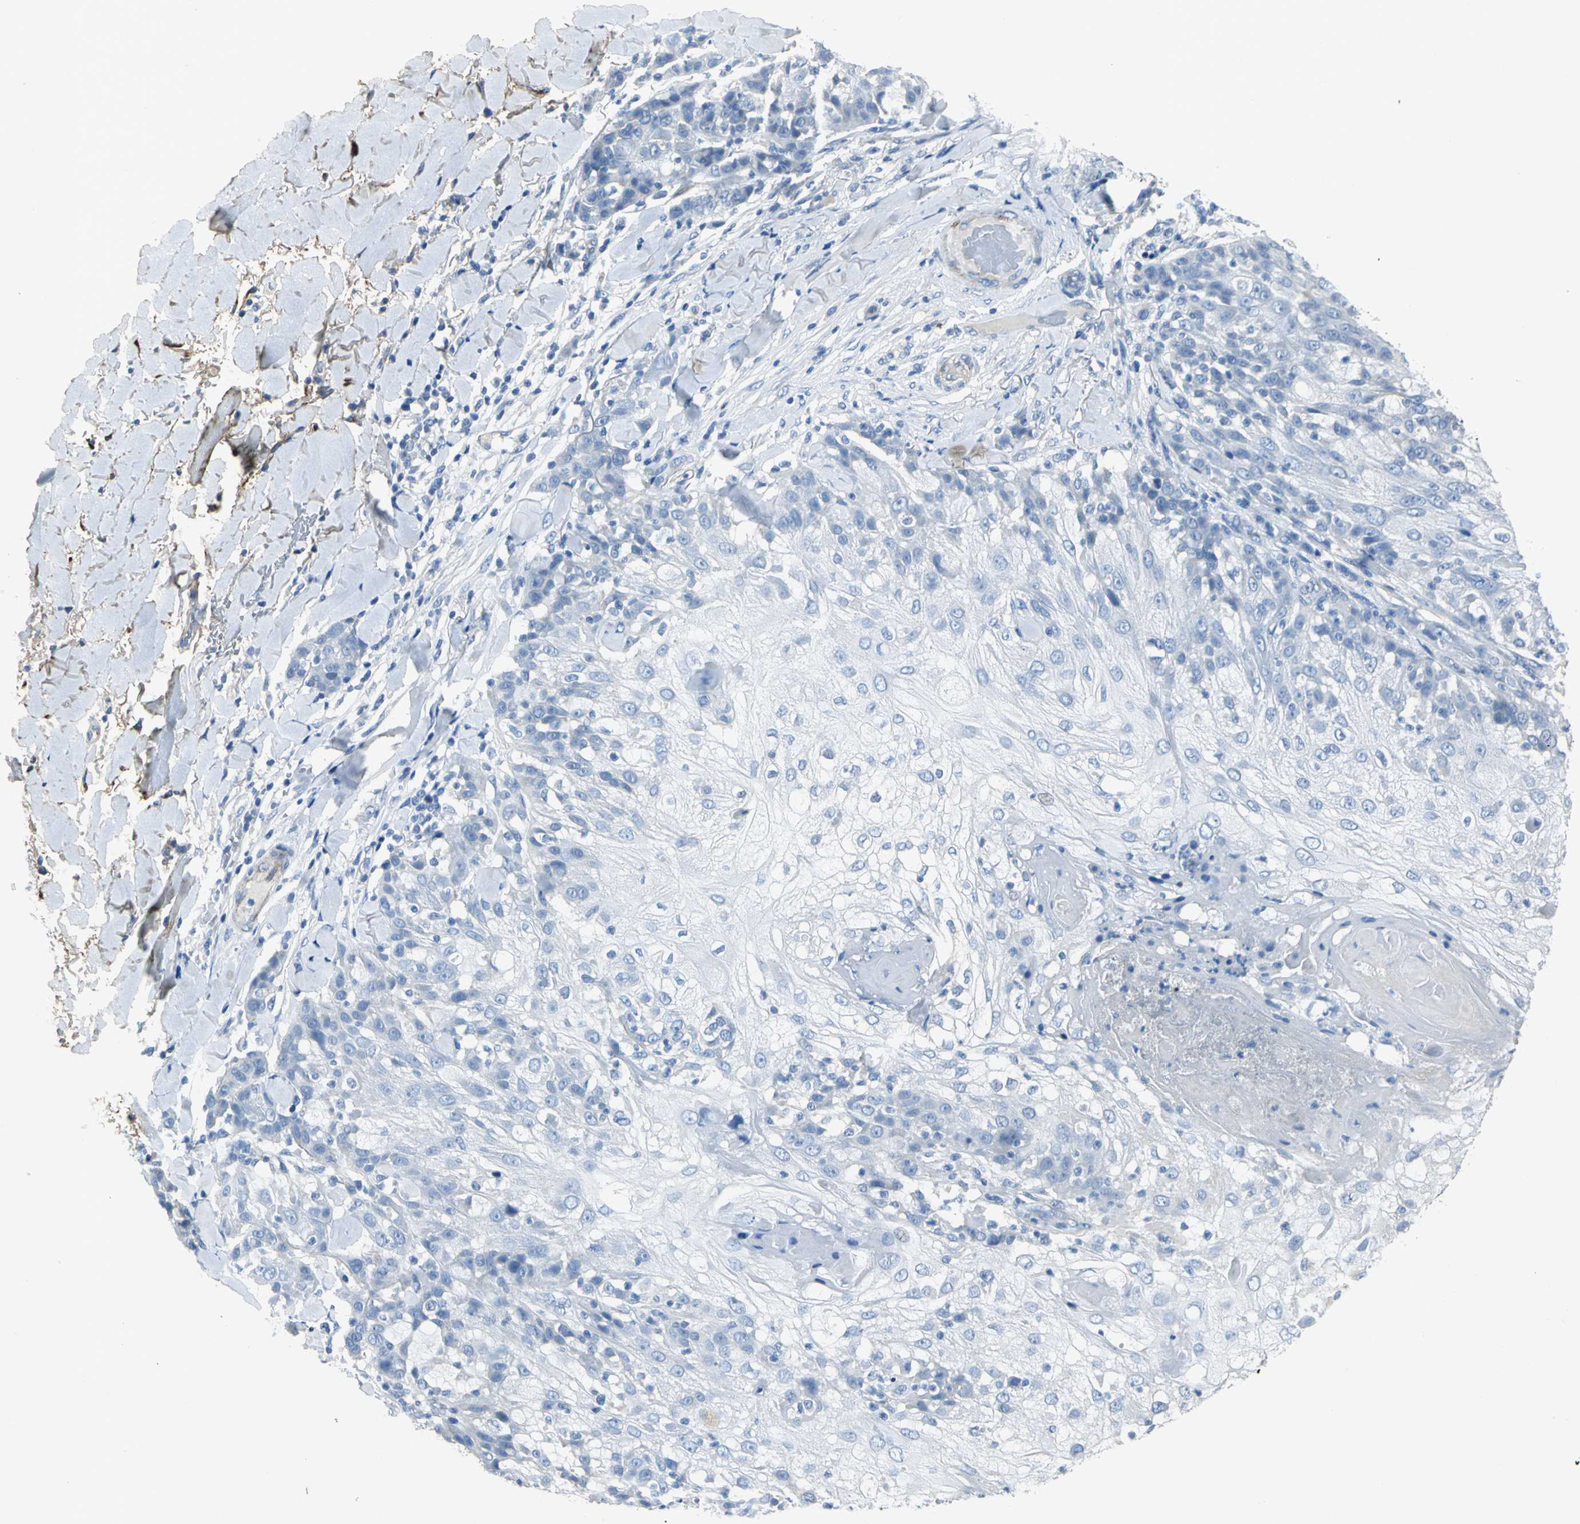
{"staining": {"intensity": "negative", "quantity": "none", "location": "none"}, "tissue": "skin cancer", "cell_type": "Tumor cells", "image_type": "cancer", "snomed": [{"axis": "morphology", "description": "Normal tissue, NOS"}, {"axis": "morphology", "description": "Squamous cell carcinoma, NOS"}, {"axis": "topography", "description": "Skin"}], "caption": "An image of human skin squamous cell carcinoma is negative for staining in tumor cells.", "gene": "EFNB3", "patient": {"sex": "female", "age": 83}}